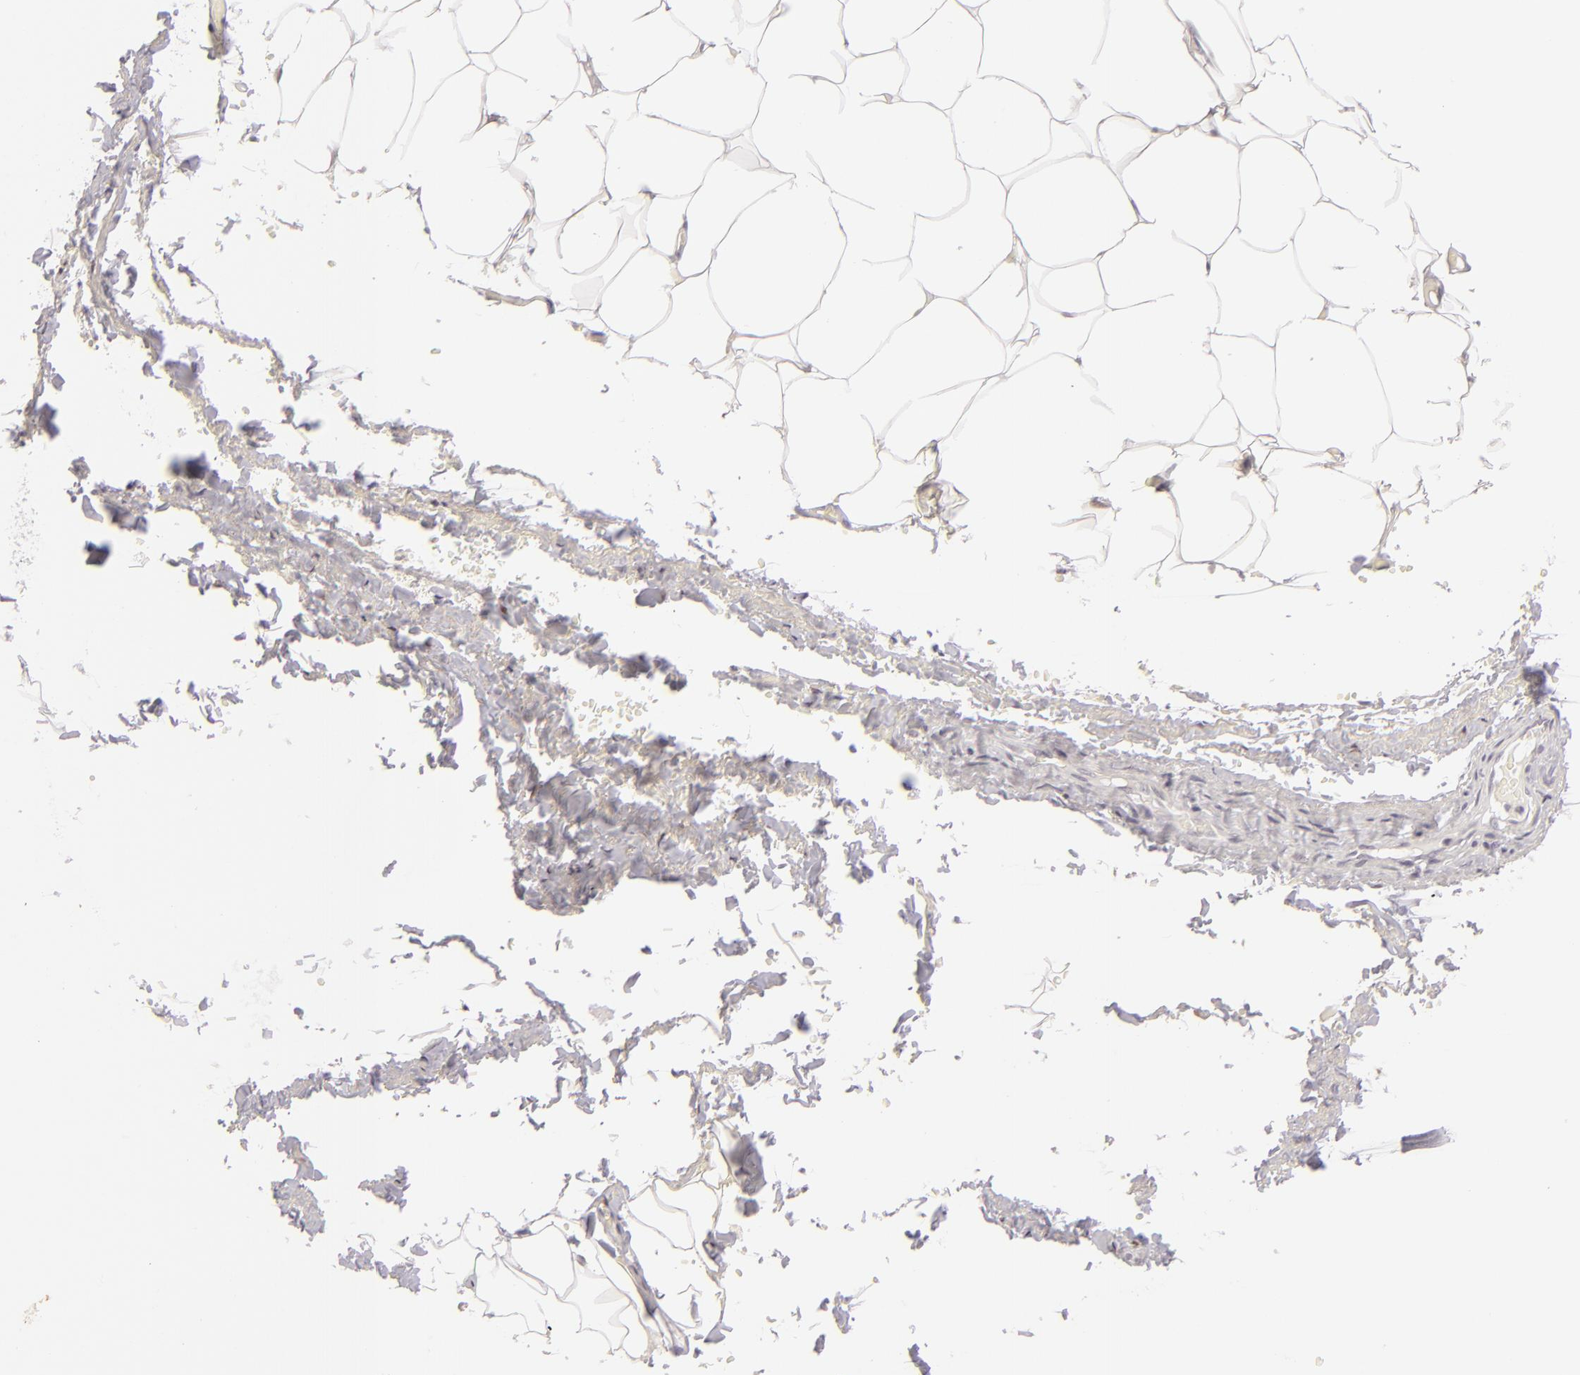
{"staining": {"intensity": "negative", "quantity": "none", "location": "none"}, "tissue": "adipose tissue", "cell_type": "Adipocytes", "image_type": "normal", "snomed": [{"axis": "morphology", "description": "Normal tissue, NOS"}, {"axis": "topography", "description": "Soft tissue"}, {"axis": "topography", "description": "Peripheral nerve tissue"}], "caption": "Immunohistochemistry (IHC) of normal human adipose tissue reveals no staining in adipocytes.", "gene": "SIX1", "patient": {"sex": "female", "age": 68}}